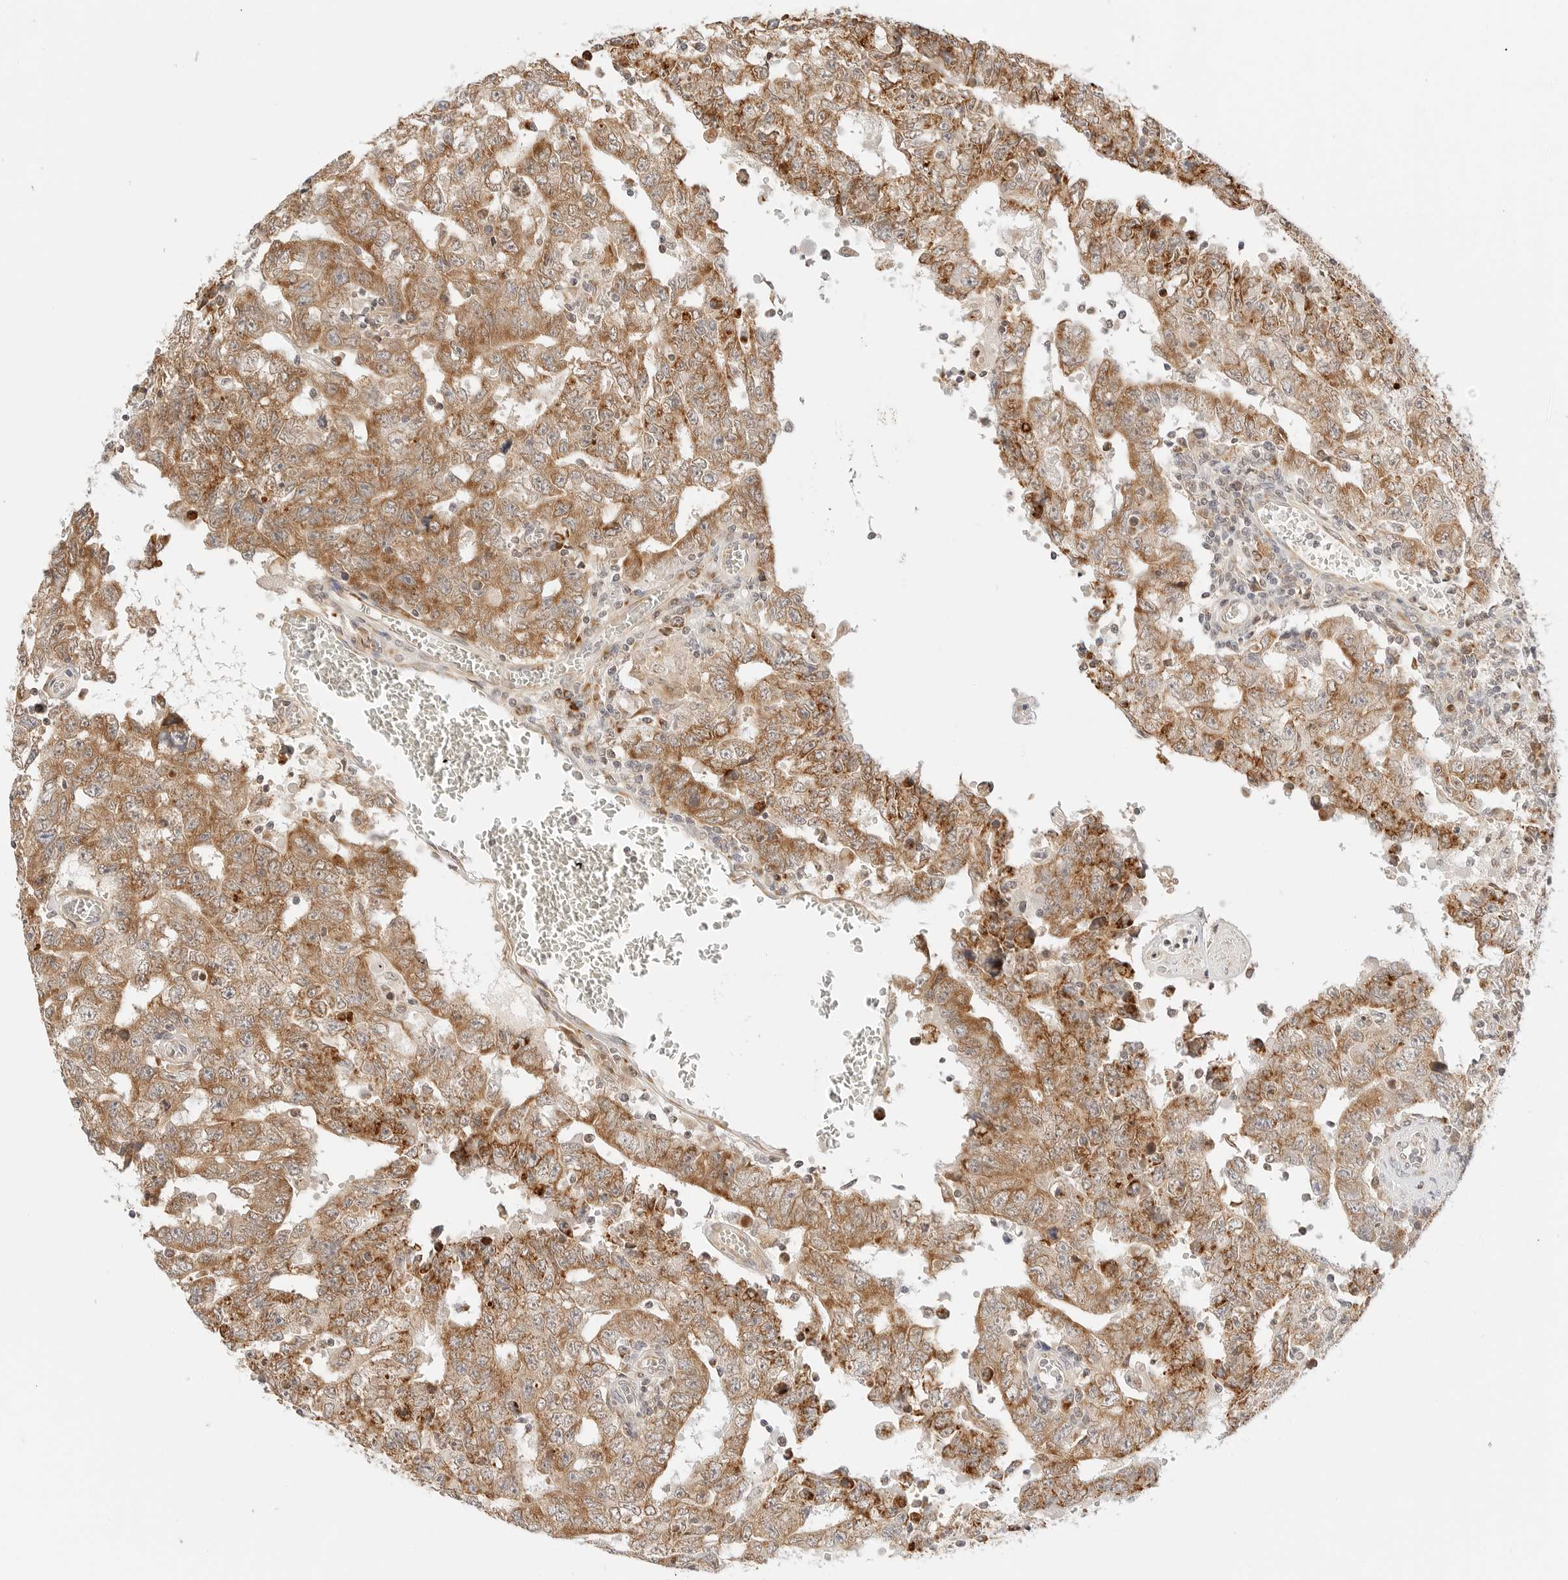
{"staining": {"intensity": "moderate", "quantity": ">75%", "location": "cytoplasmic/membranous"}, "tissue": "testis cancer", "cell_type": "Tumor cells", "image_type": "cancer", "snomed": [{"axis": "morphology", "description": "Carcinoma, Embryonal, NOS"}, {"axis": "topography", "description": "Testis"}], "caption": "Protein staining by immunohistochemistry demonstrates moderate cytoplasmic/membranous staining in about >75% of tumor cells in embryonal carcinoma (testis). (Stains: DAB in brown, nuclei in blue, Microscopy: brightfield microscopy at high magnification).", "gene": "ERO1B", "patient": {"sex": "male", "age": 26}}